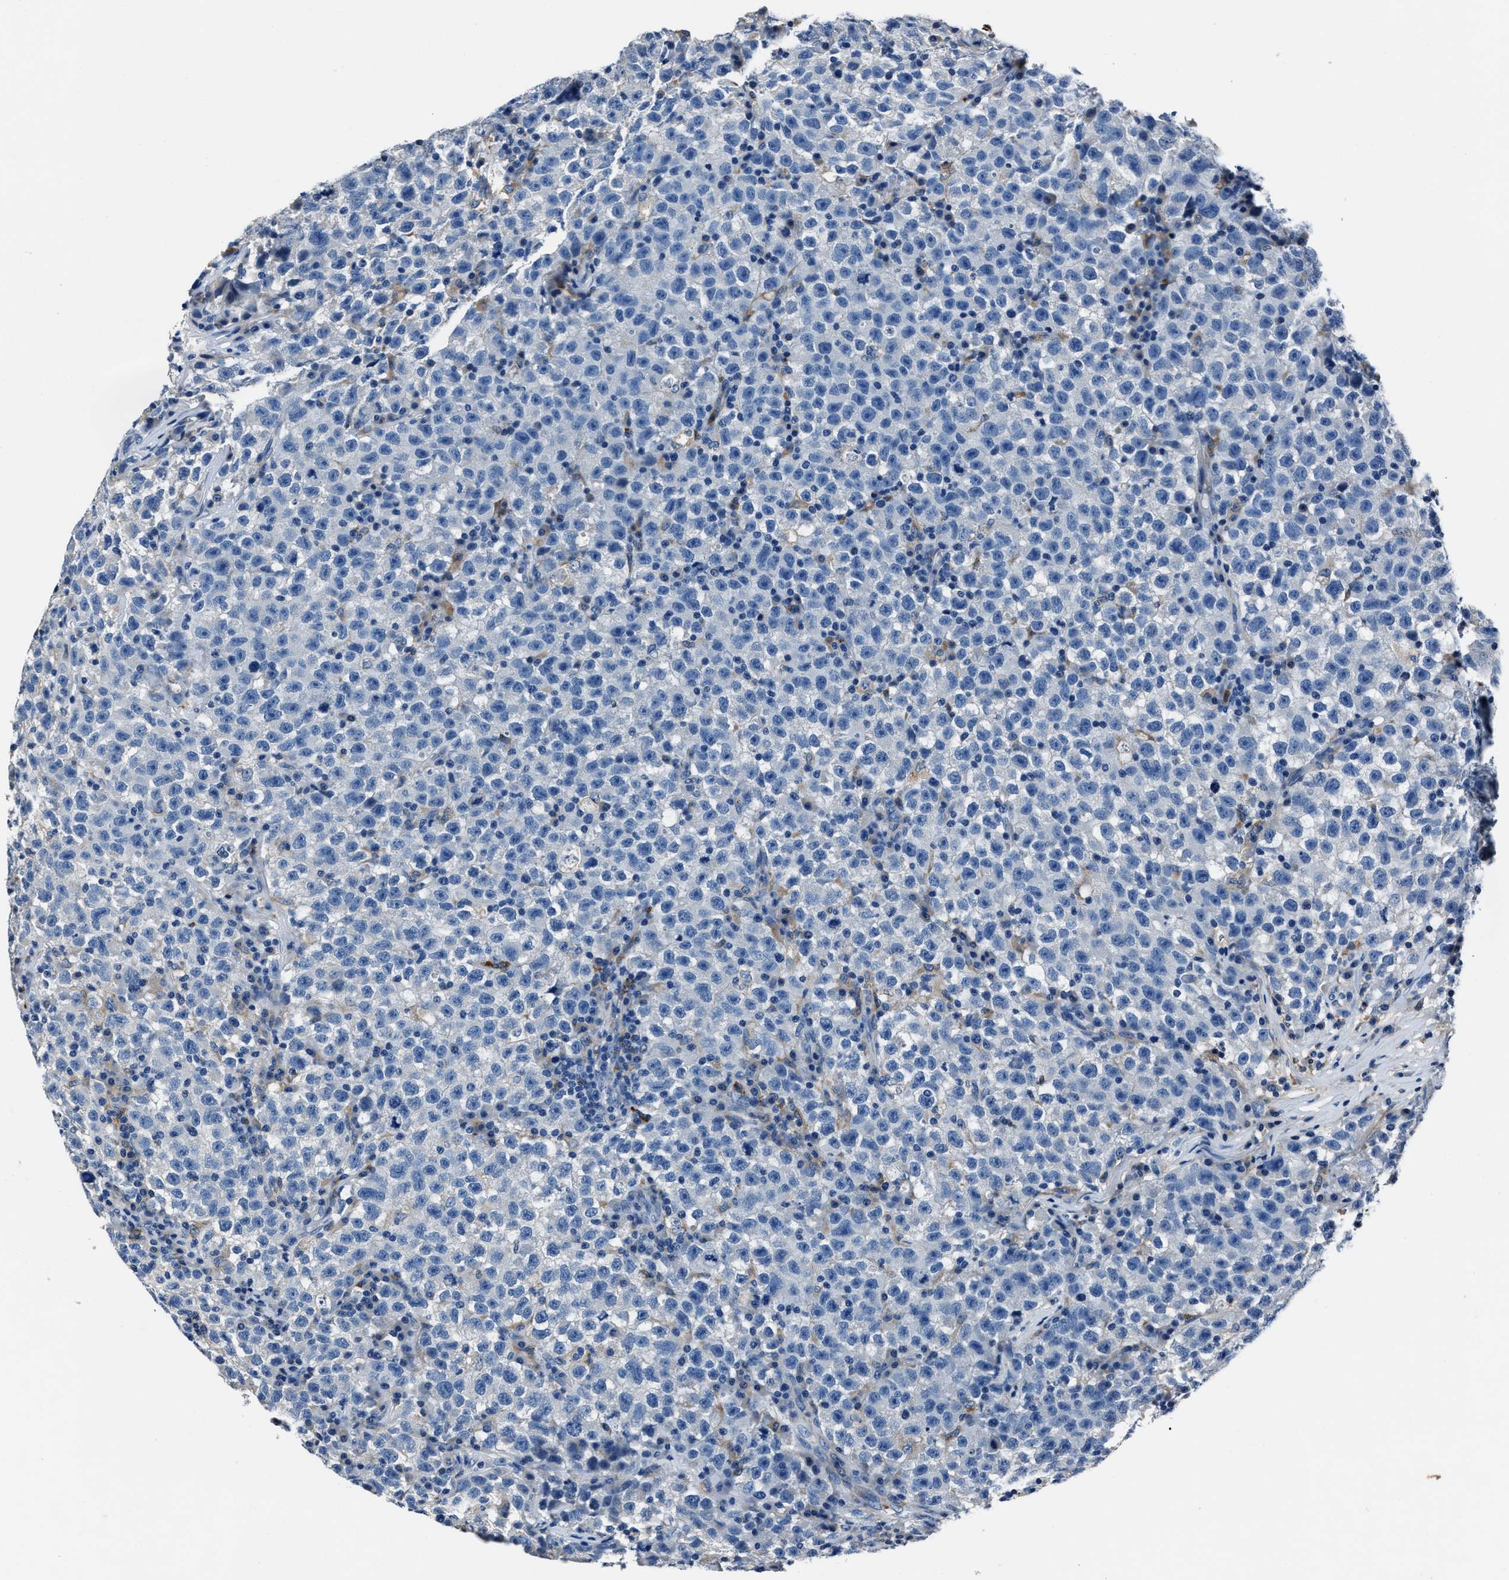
{"staining": {"intensity": "negative", "quantity": "none", "location": "none"}, "tissue": "testis cancer", "cell_type": "Tumor cells", "image_type": "cancer", "snomed": [{"axis": "morphology", "description": "Seminoma, NOS"}, {"axis": "topography", "description": "Testis"}], "caption": "Immunohistochemistry (IHC) of human testis seminoma exhibits no expression in tumor cells. Nuclei are stained in blue.", "gene": "FGL2", "patient": {"sex": "male", "age": 22}}